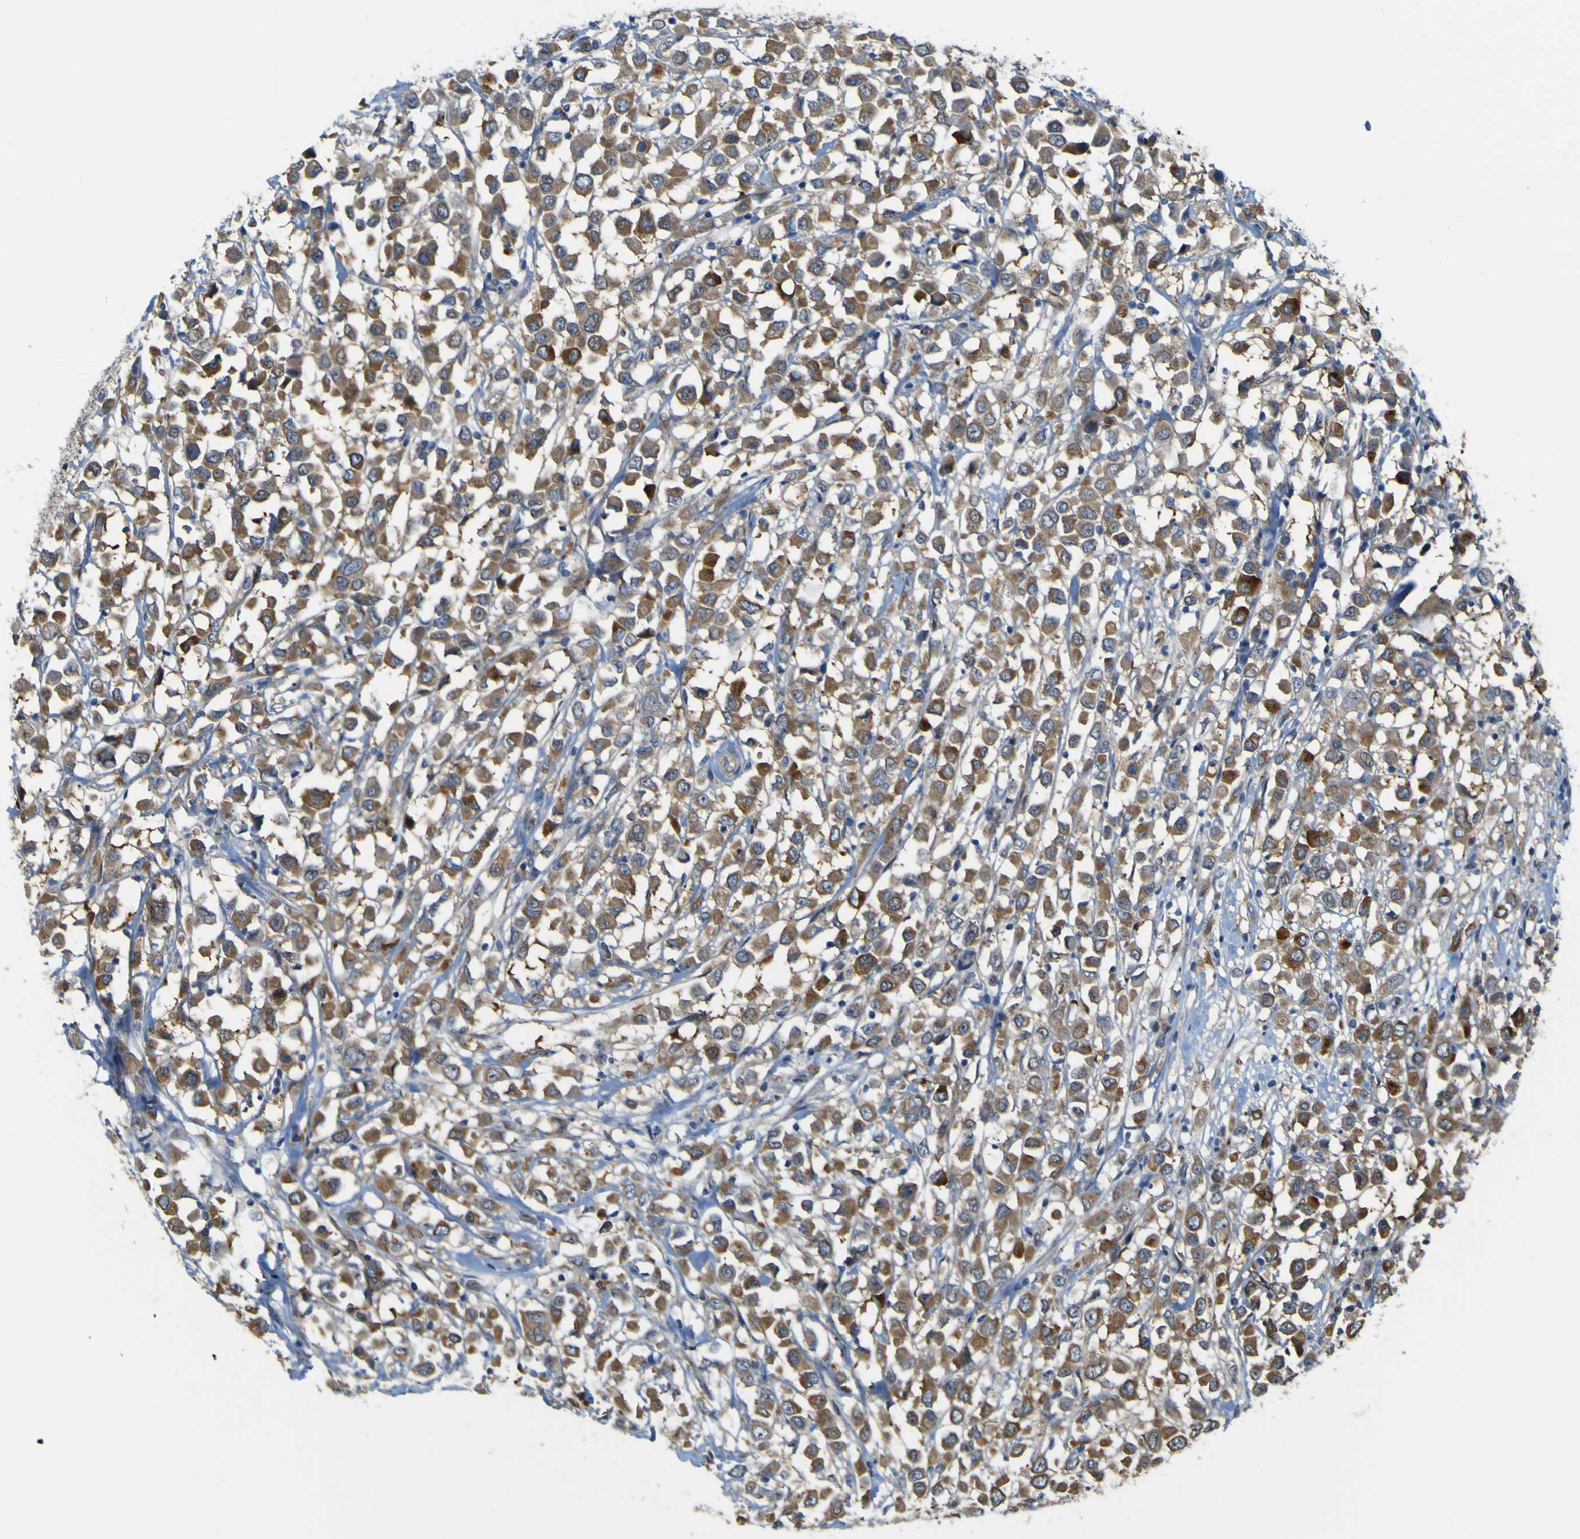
{"staining": {"intensity": "moderate", "quantity": ">75%", "location": "cytoplasmic/membranous"}, "tissue": "breast cancer", "cell_type": "Tumor cells", "image_type": "cancer", "snomed": [{"axis": "morphology", "description": "Duct carcinoma"}, {"axis": "topography", "description": "Breast"}], "caption": "Breast infiltrating ductal carcinoma stained with a protein marker reveals moderate staining in tumor cells.", "gene": "JPH1", "patient": {"sex": "female", "age": 61}}